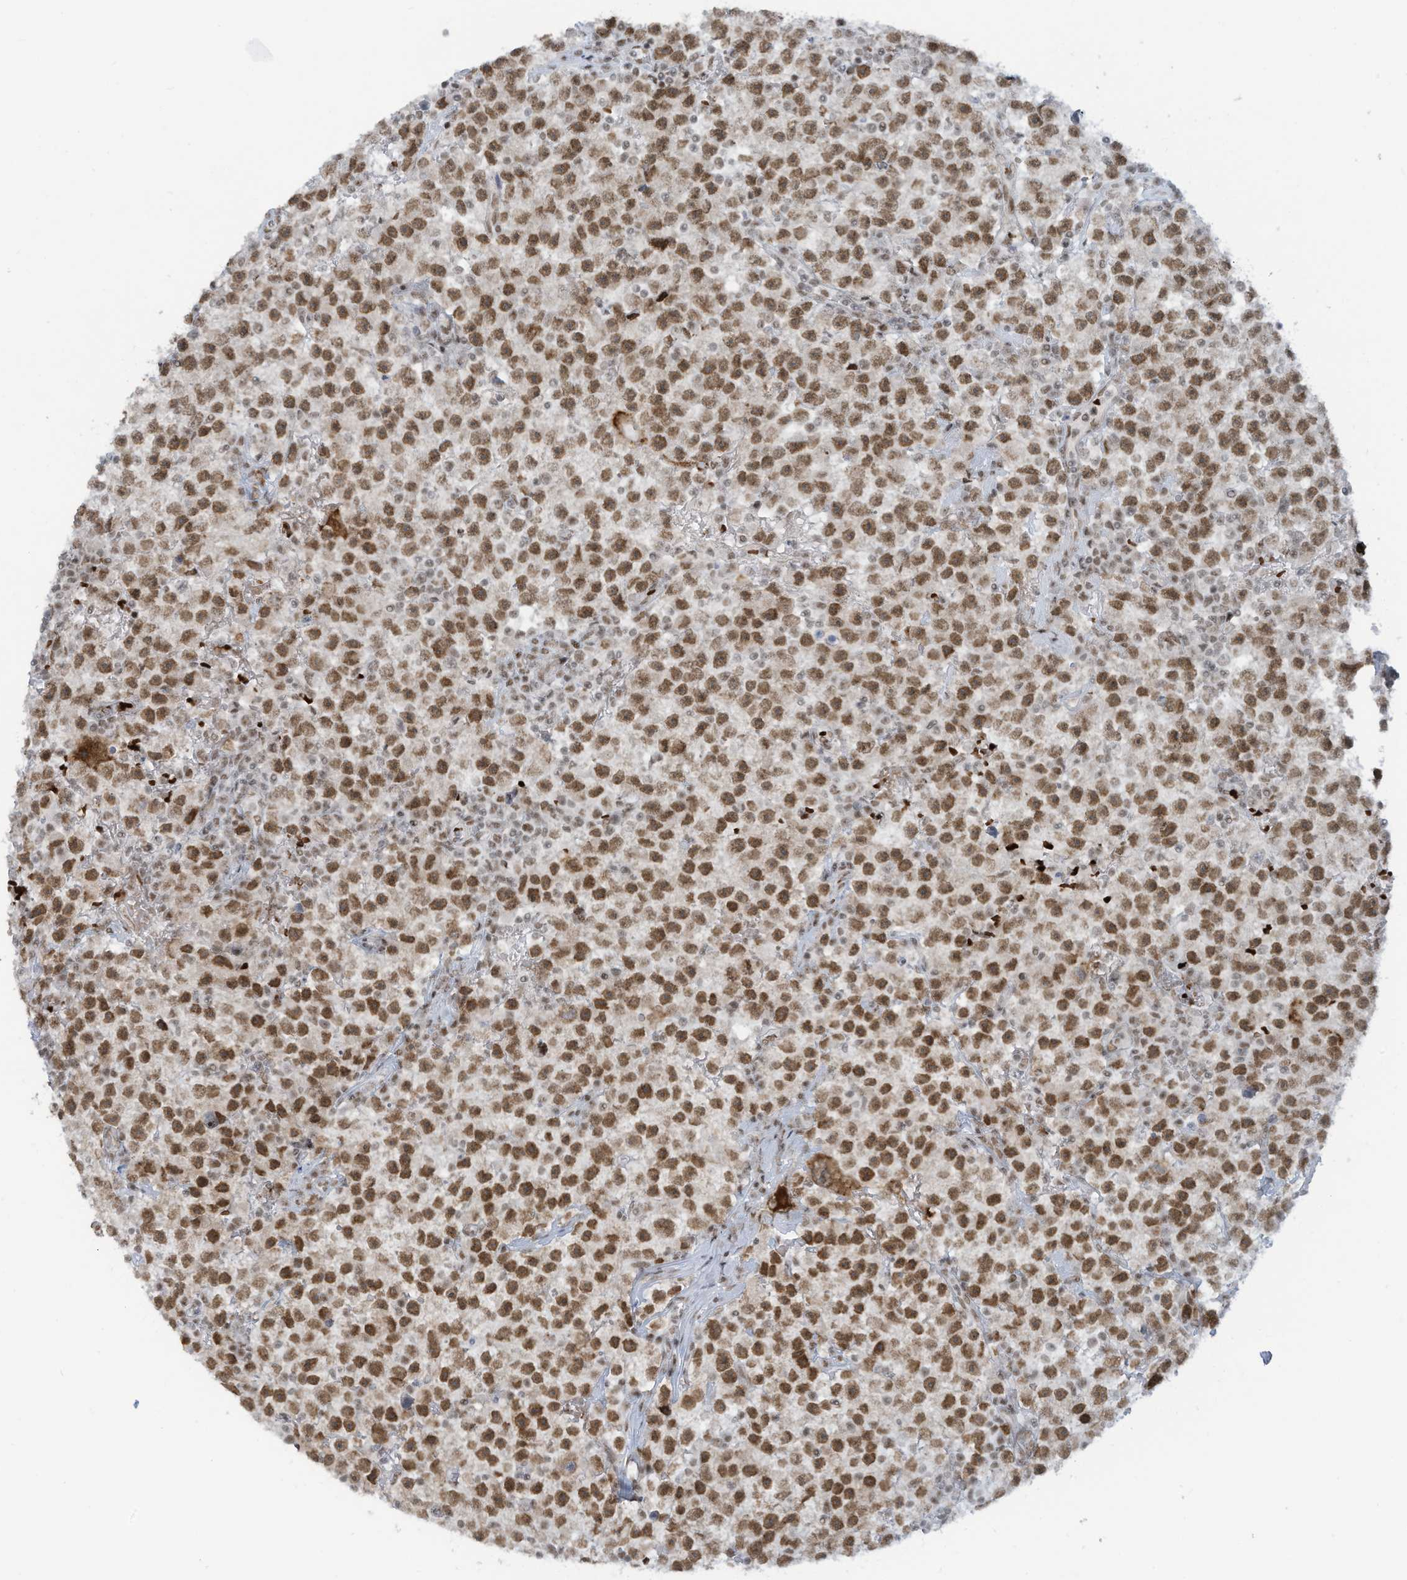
{"staining": {"intensity": "moderate", "quantity": ">75%", "location": "nuclear"}, "tissue": "testis cancer", "cell_type": "Tumor cells", "image_type": "cancer", "snomed": [{"axis": "morphology", "description": "Seminoma, NOS"}, {"axis": "topography", "description": "Testis"}], "caption": "Testis seminoma stained with immunohistochemistry (IHC) reveals moderate nuclear expression in approximately >75% of tumor cells.", "gene": "ECT2L", "patient": {"sex": "male", "age": 22}}